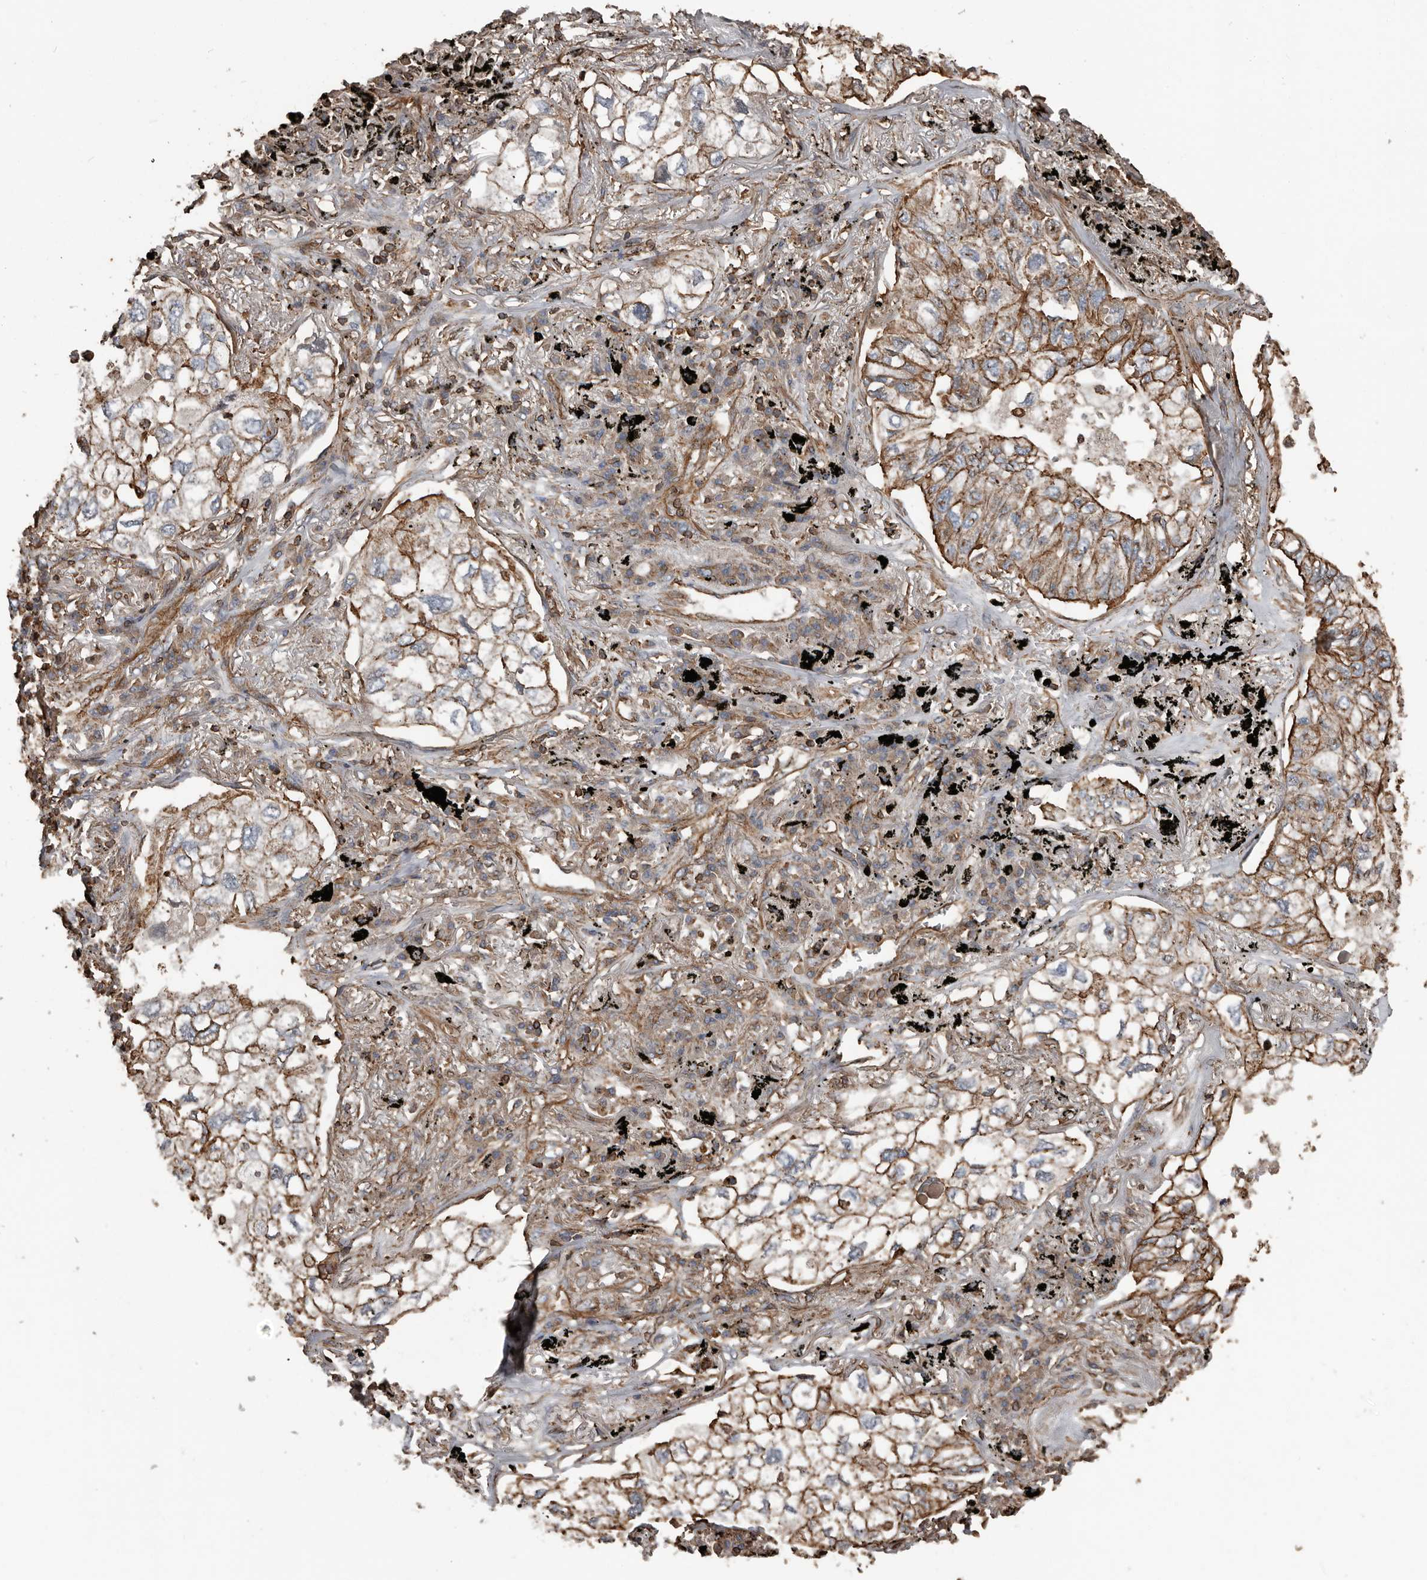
{"staining": {"intensity": "moderate", "quantity": ">75%", "location": "cytoplasmic/membranous"}, "tissue": "lung cancer", "cell_type": "Tumor cells", "image_type": "cancer", "snomed": [{"axis": "morphology", "description": "Adenocarcinoma, NOS"}, {"axis": "topography", "description": "Lung"}], "caption": "Immunohistochemistry (IHC) histopathology image of neoplastic tissue: human adenocarcinoma (lung) stained using IHC shows medium levels of moderate protein expression localized specifically in the cytoplasmic/membranous of tumor cells, appearing as a cytoplasmic/membranous brown color.", "gene": "DENND6B", "patient": {"sex": "male", "age": 65}}